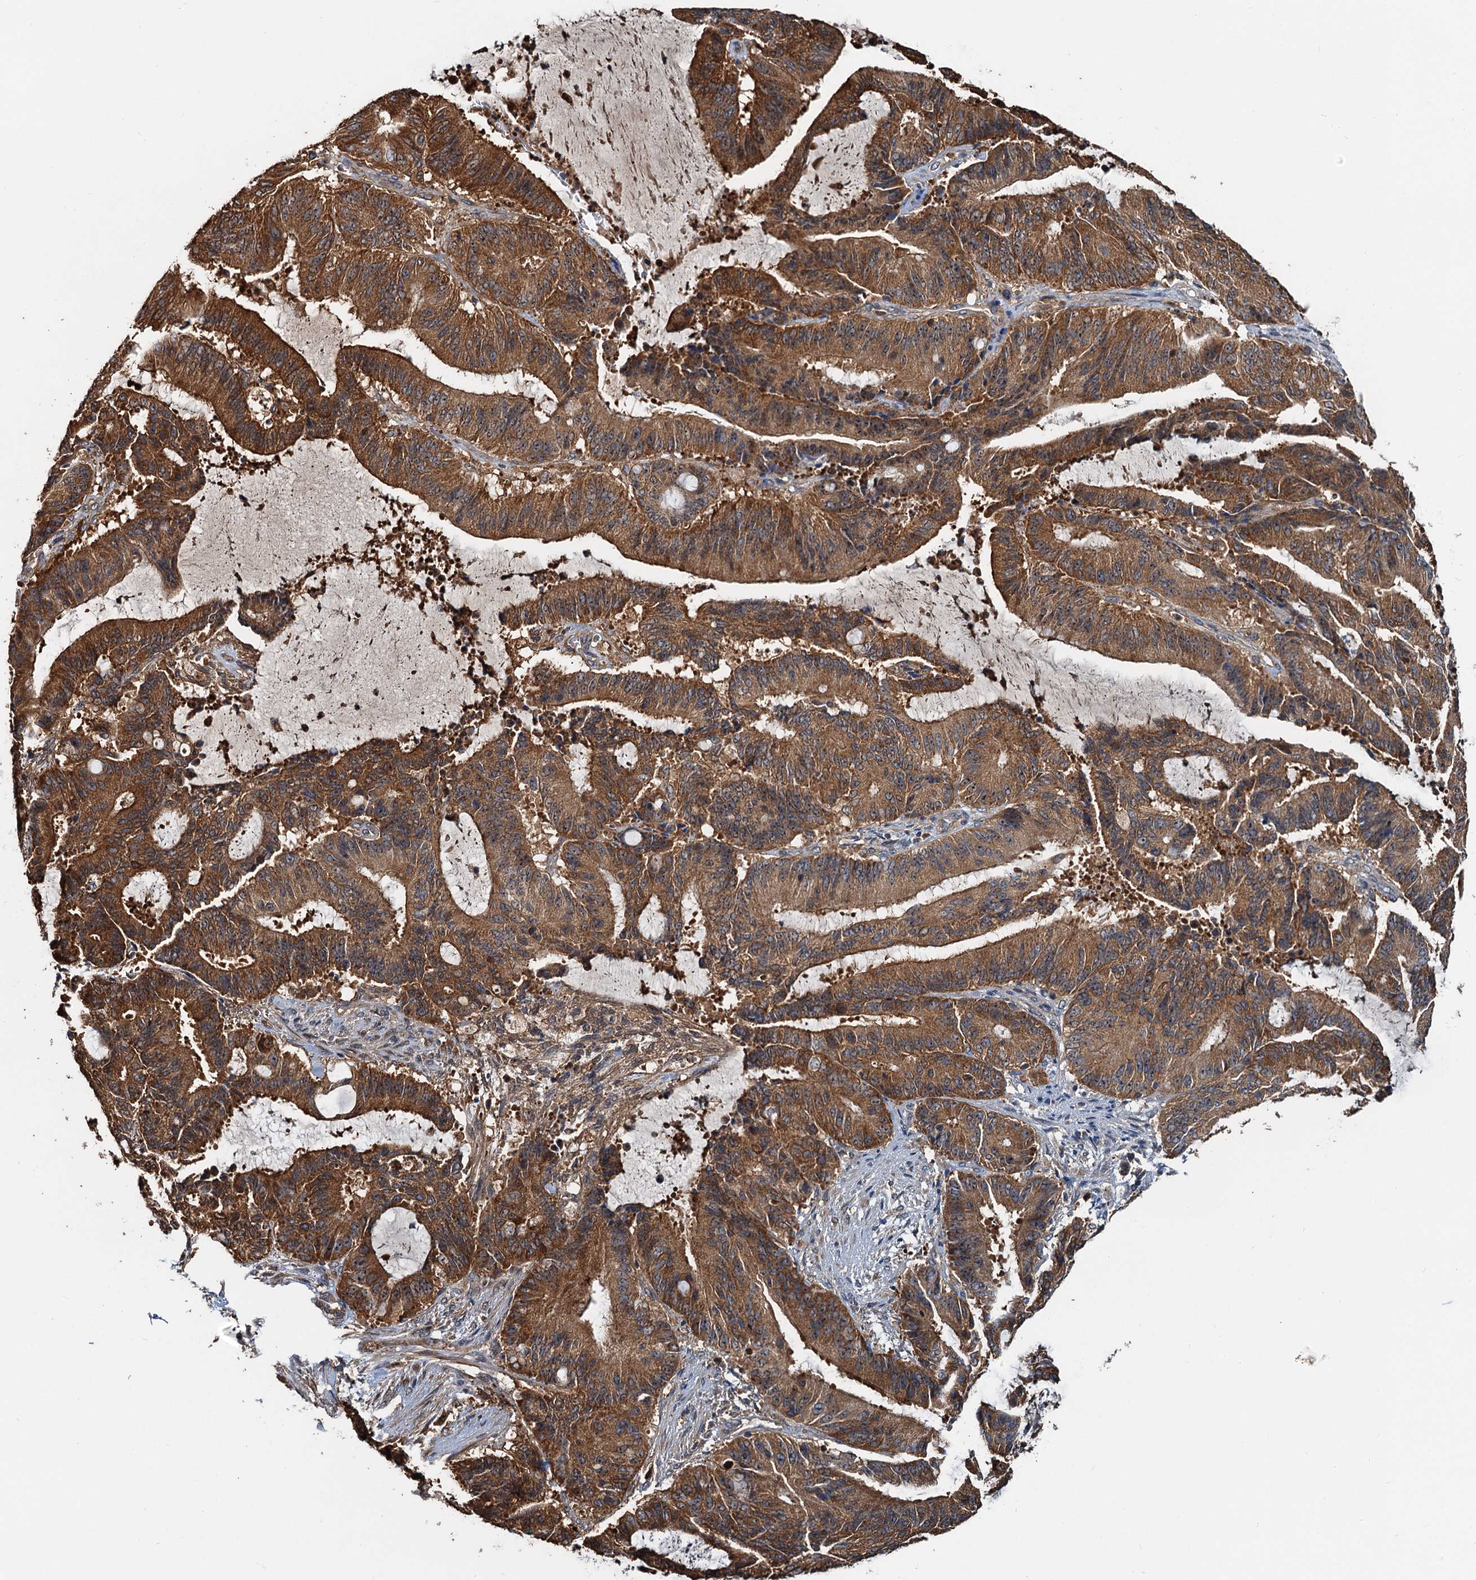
{"staining": {"intensity": "strong", "quantity": ">75%", "location": "cytoplasmic/membranous"}, "tissue": "liver cancer", "cell_type": "Tumor cells", "image_type": "cancer", "snomed": [{"axis": "morphology", "description": "Normal tissue, NOS"}, {"axis": "morphology", "description": "Cholangiocarcinoma"}, {"axis": "topography", "description": "Liver"}, {"axis": "topography", "description": "Peripheral nerve tissue"}], "caption": "Protein staining of liver cancer (cholangiocarcinoma) tissue displays strong cytoplasmic/membranous staining in approximately >75% of tumor cells.", "gene": "USP6NL", "patient": {"sex": "female", "age": 73}}